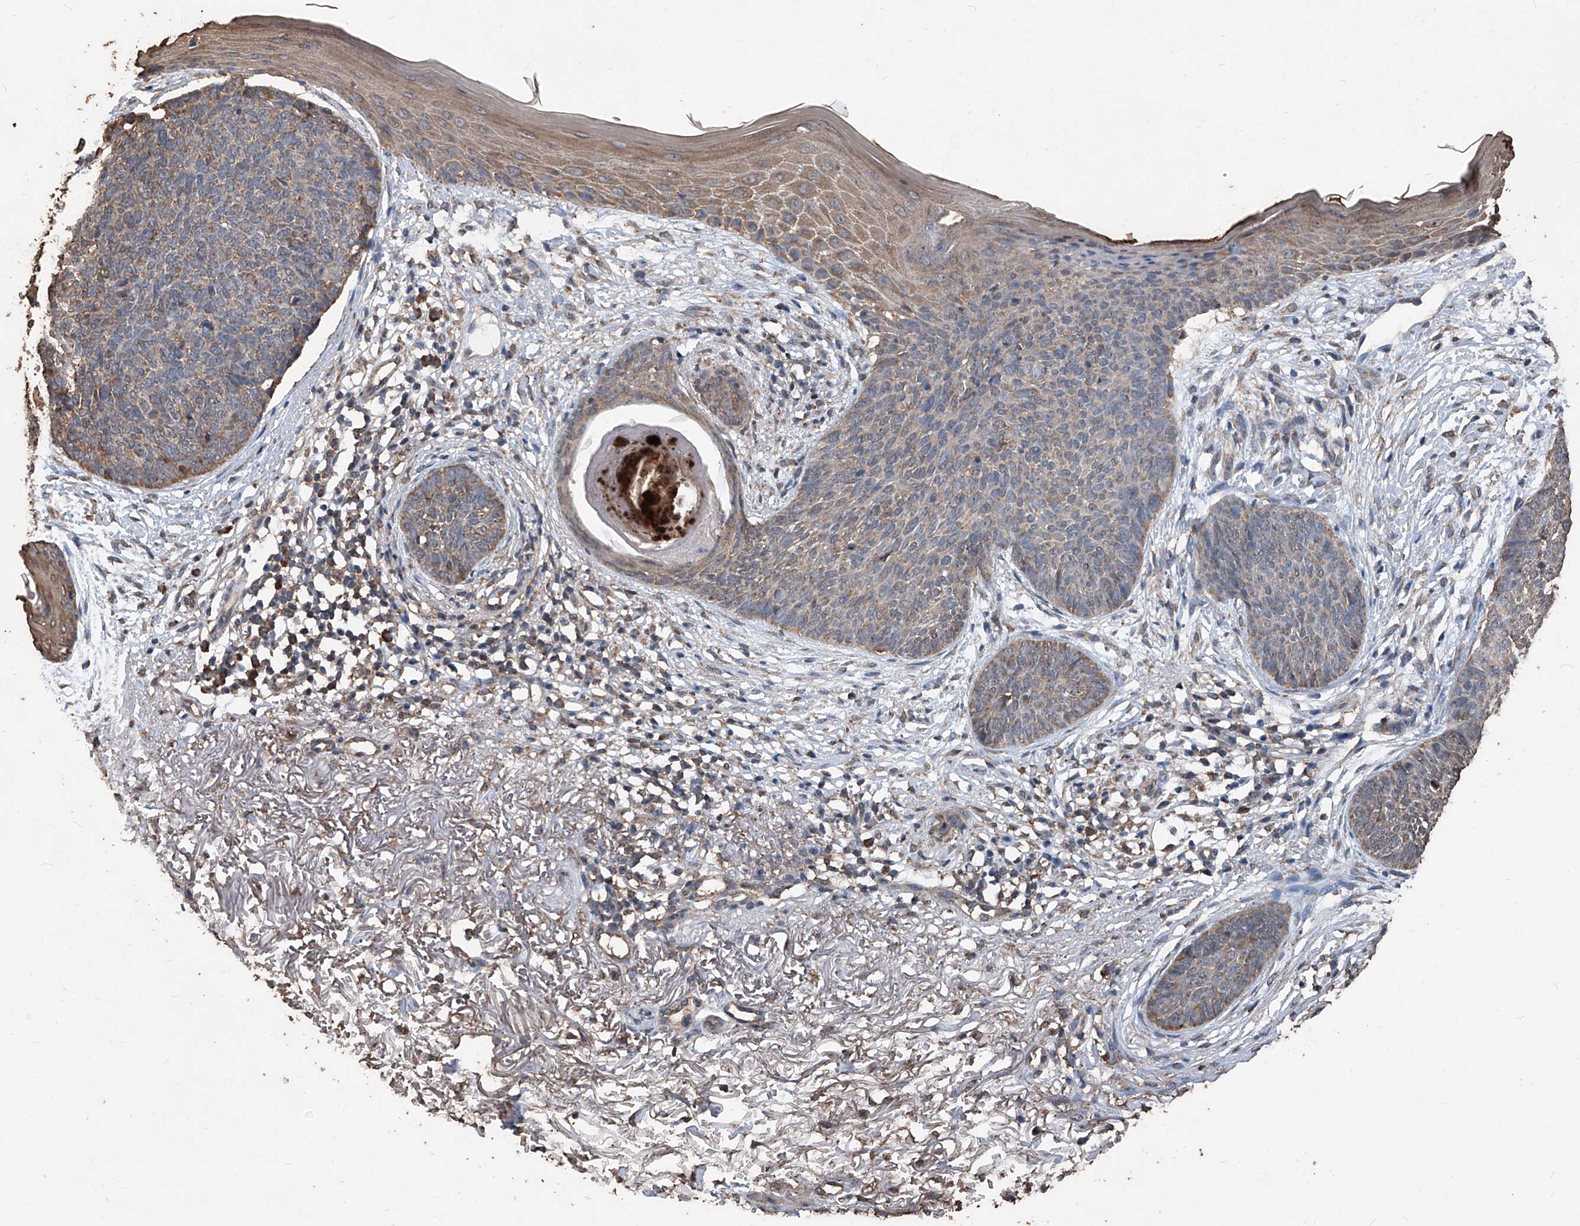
{"staining": {"intensity": "moderate", "quantity": ">75%", "location": "cytoplasmic/membranous"}, "tissue": "skin cancer", "cell_type": "Tumor cells", "image_type": "cancer", "snomed": [{"axis": "morphology", "description": "Basal cell carcinoma"}, {"axis": "topography", "description": "Skin"}], "caption": "IHC of skin cancer shows medium levels of moderate cytoplasmic/membranous expression in about >75% of tumor cells.", "gene": "STARD7", "patient": {"sex": "female", "age": 70}}